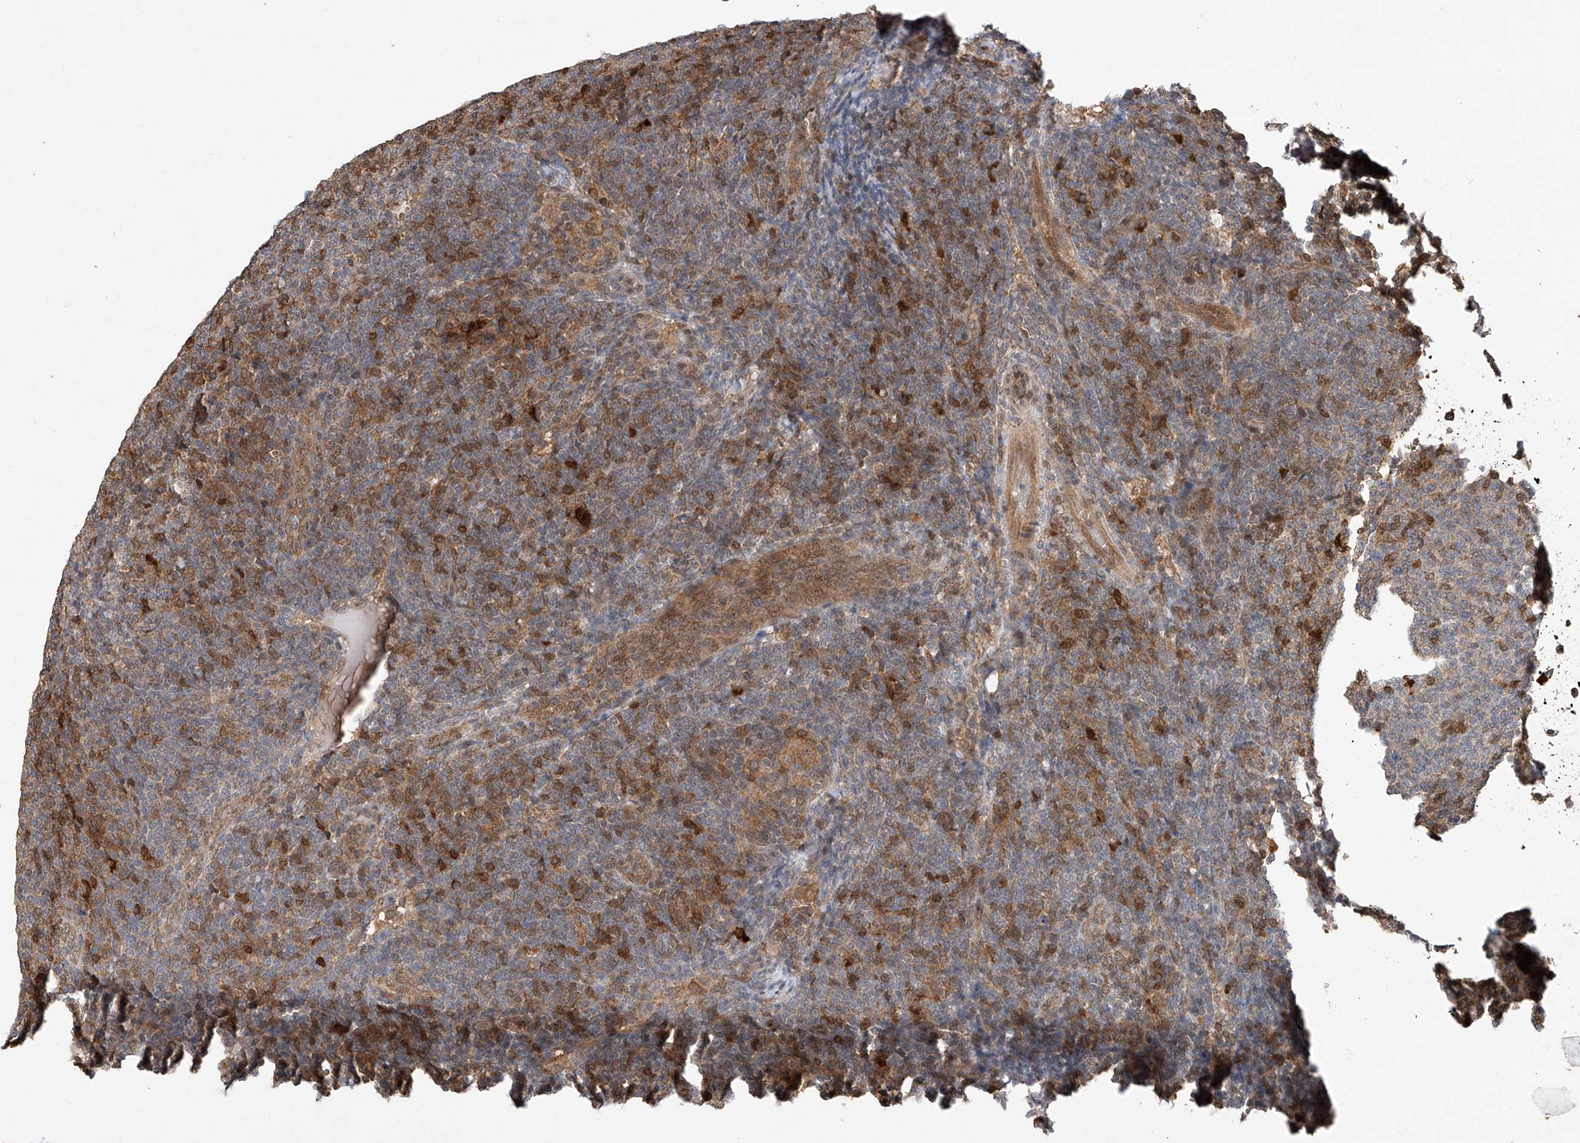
{"staining": {"intensity": "strong", "quantity": "<25%", "location": "cytoplasmic/membranous"}, "tissue": "lymphoma", "cell_type": "Tumor cells", "image_type": "cancer", "snomed": [{"axis": "morphology", "description": "Malignant lymphoma, non-Hodgkin's type, Low grade"}, {"axis": "topography", "description": "Lymph node"}], "caption": "Human lymphoma stained with a brown dye displays strong cytoplasmic/membranous positive positivity in approximately <25% of tumor cells.", "gene": "RILPL2", "patient": {"sex": "male", "age": 66}}